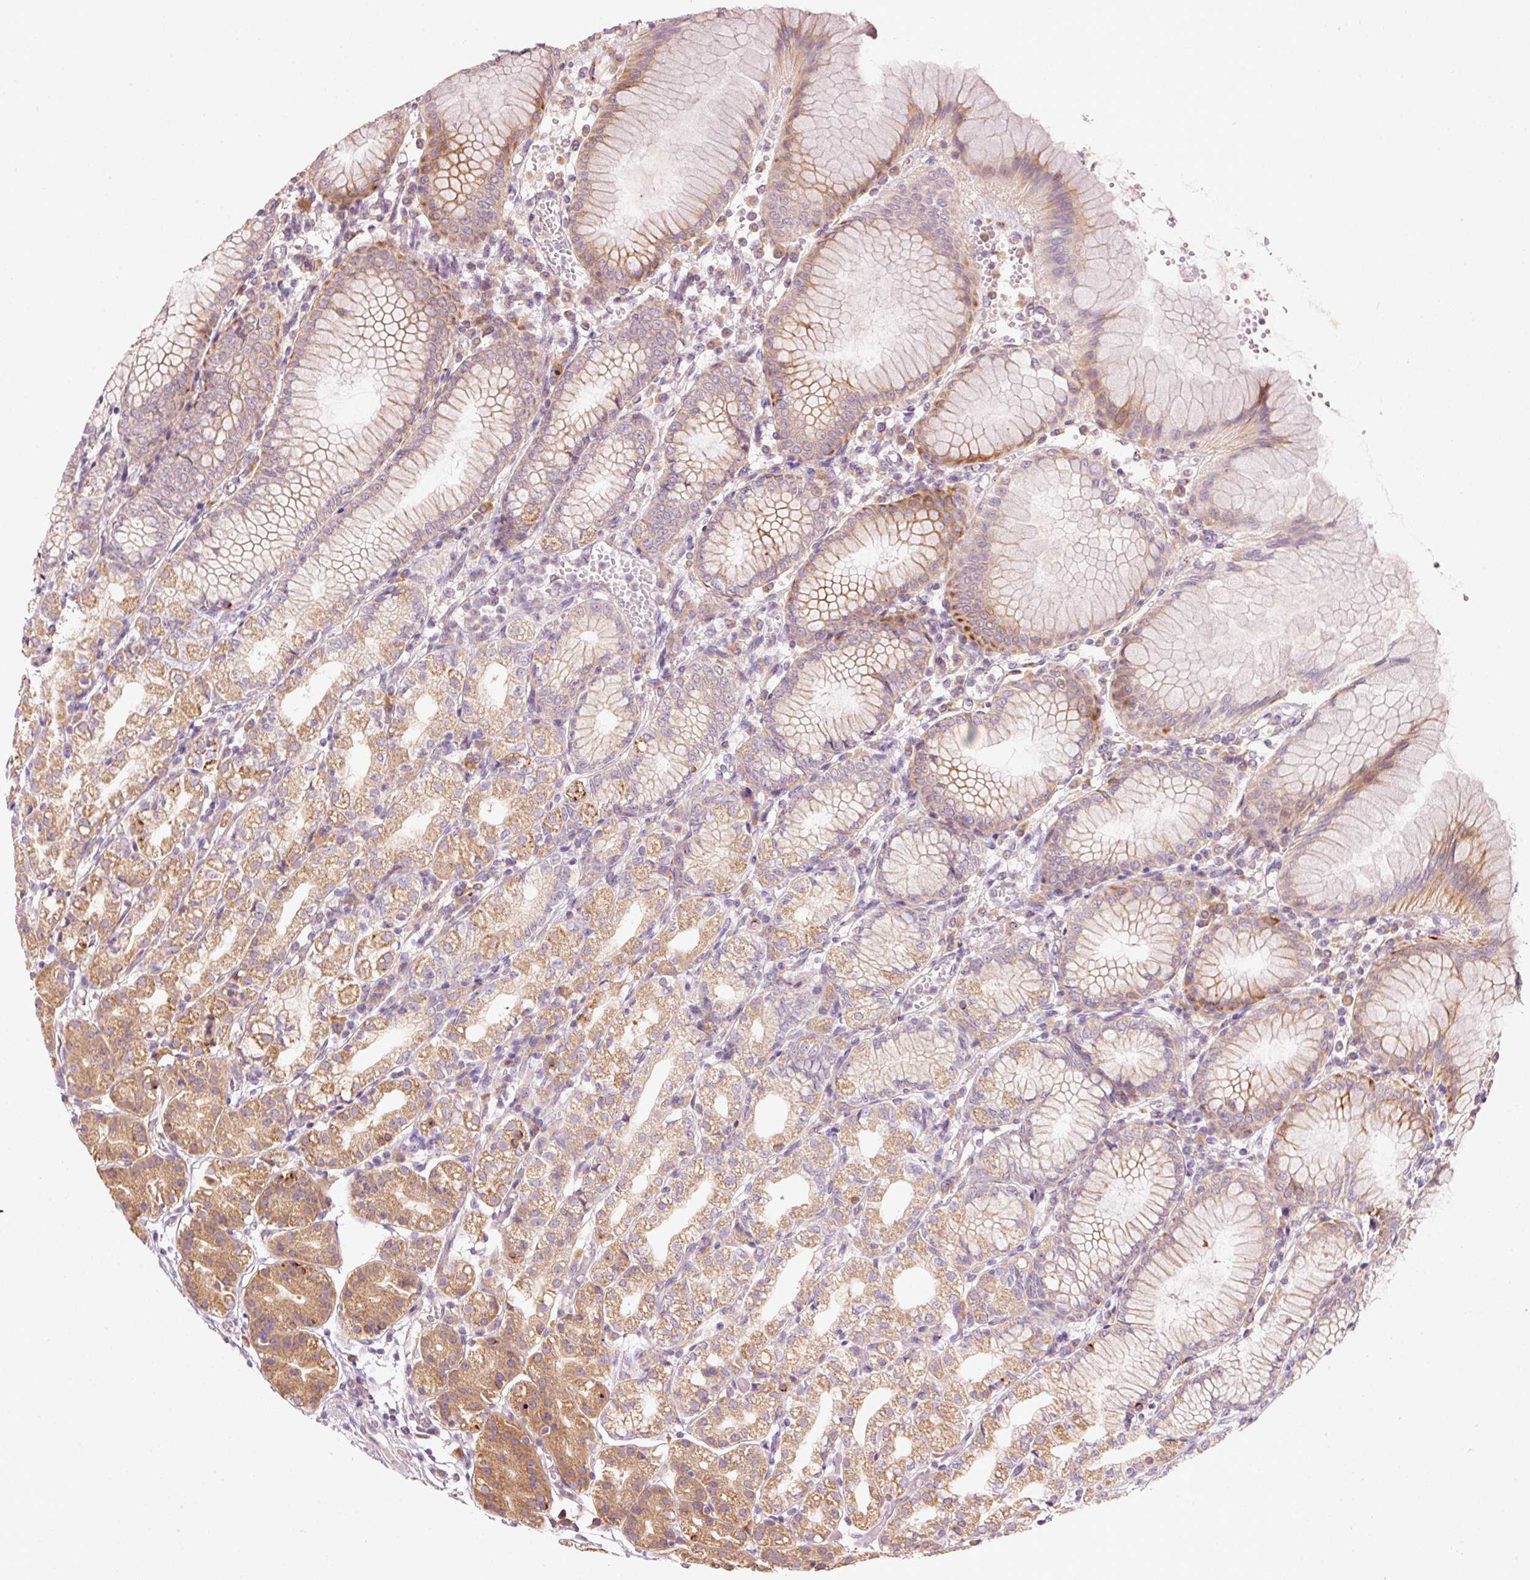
{"staining": {"intensity": "strong", "quantity": ">75%", "location": "cytoplasmic/membranous"}, "tissue": "stomach", "cell_type": "Glandular cells", "image_type": "normal", "snomed": [{"axis": "morphology", "description": "Normal tissue, NOS"}, {"axis": "topography", "description": "Stomach"}], "caption": "Stomach stained with a protein marker demonstrates strong staining in glandular cells.", "gene": "MAP10", "patient": {"sex": "female", "age": 57}}